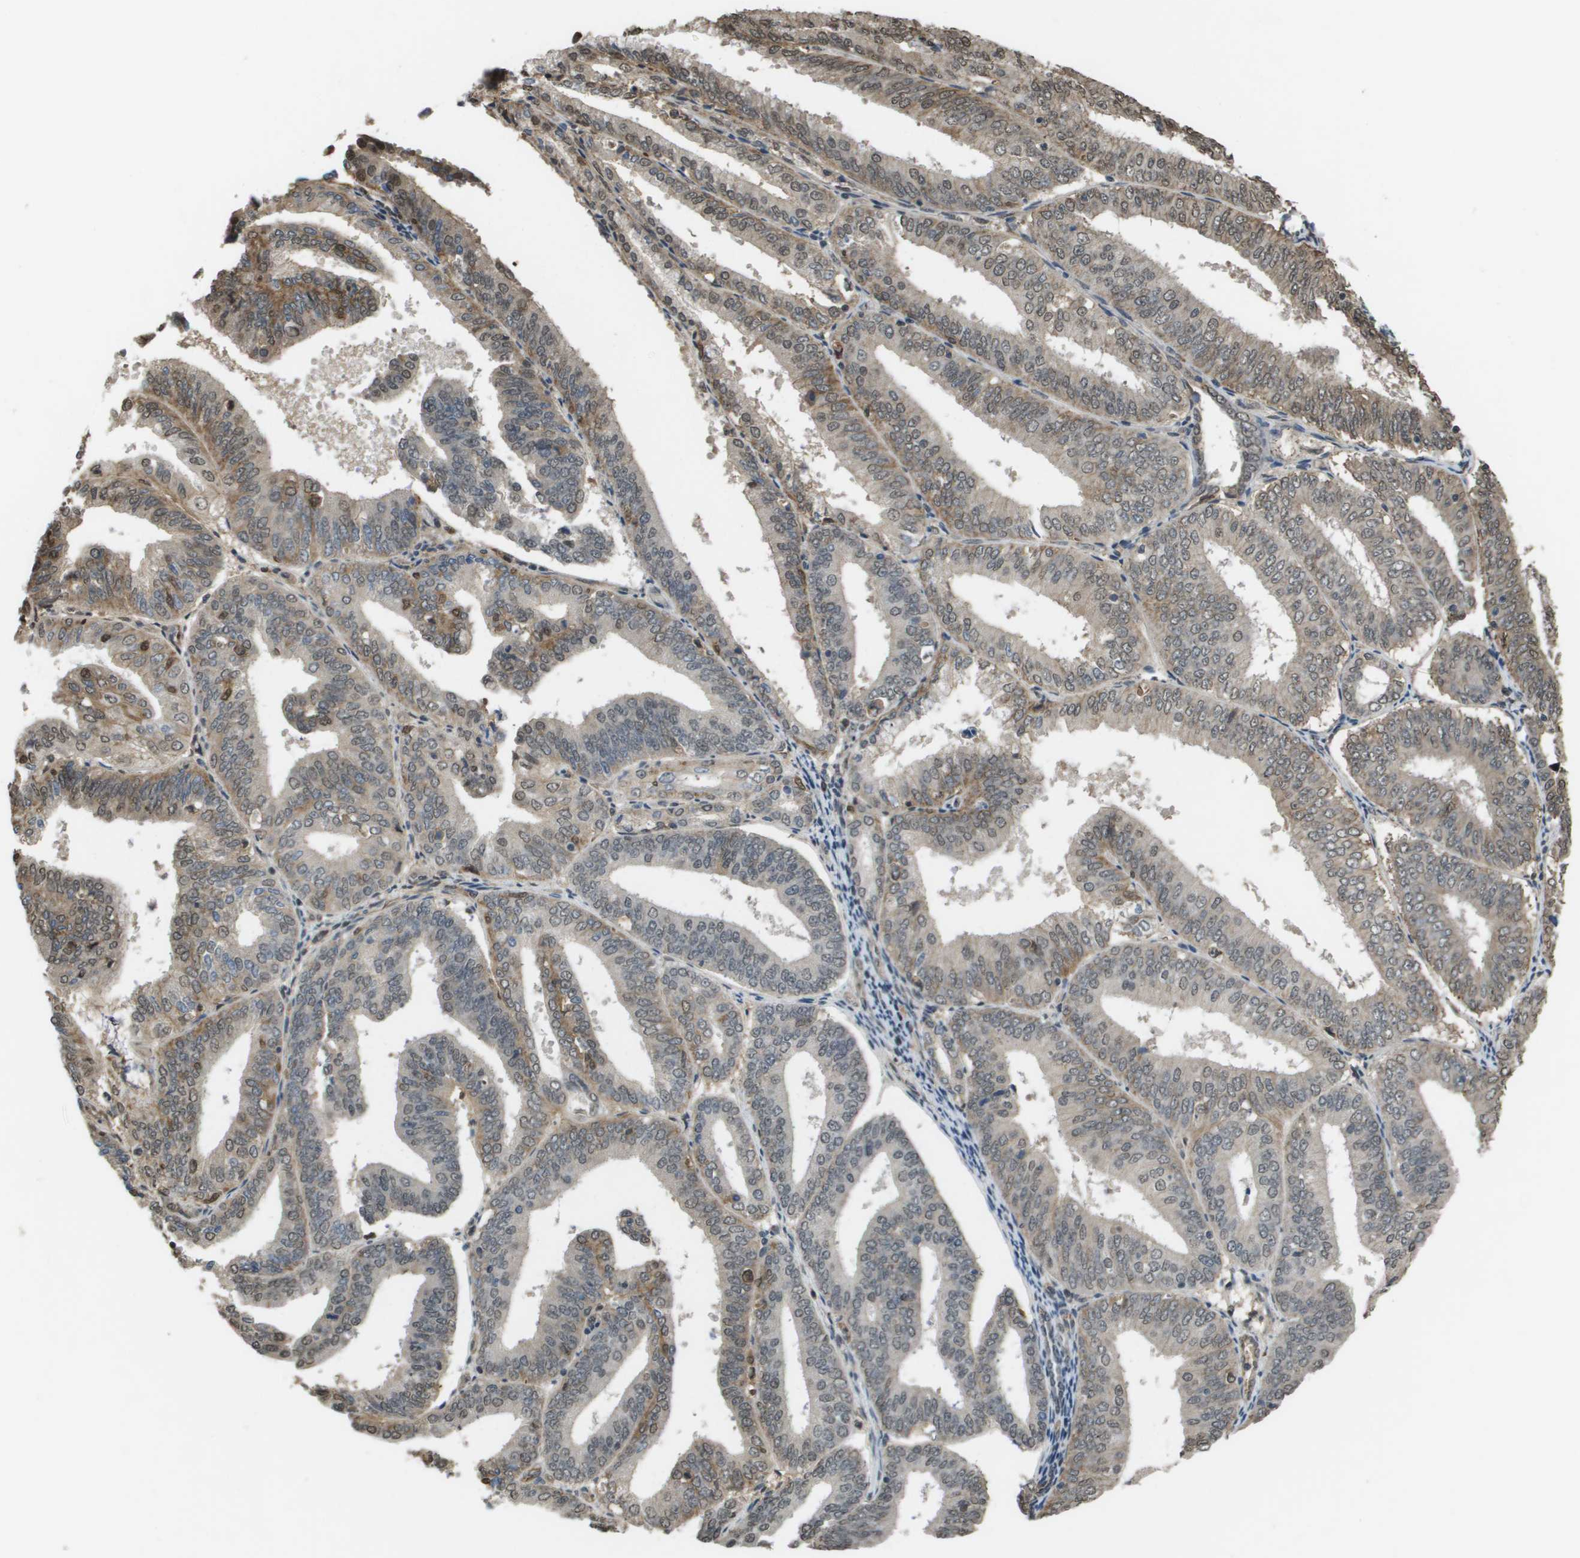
{"staining": {"intensity": "moderate", "quantity": "<25%", "location": "cytoplasmic/membranous,nuclear"}, "tissue": "endometrial cancer", "cell_type": "Tumor cells", "image_type": "cancer", "snomed": [{"axis": "morphology", "description": "Adenocarcinoma, NOS"}, {"axis": "topography", "description": "Endometrium"}], "caption": "Brown immunohistochemical staining in endometrial adenocarcinoma demonstrates moderate cytoplasmic/membranous and nuclear positivity in about <25% of tumor cells. The protein is stained brown, and the nuclei are stained in blue (DAB IHC with brightfield microscopy, high magnification).", "gene": "NDRG2", "patient": {"sex": "female", "age": 63}}